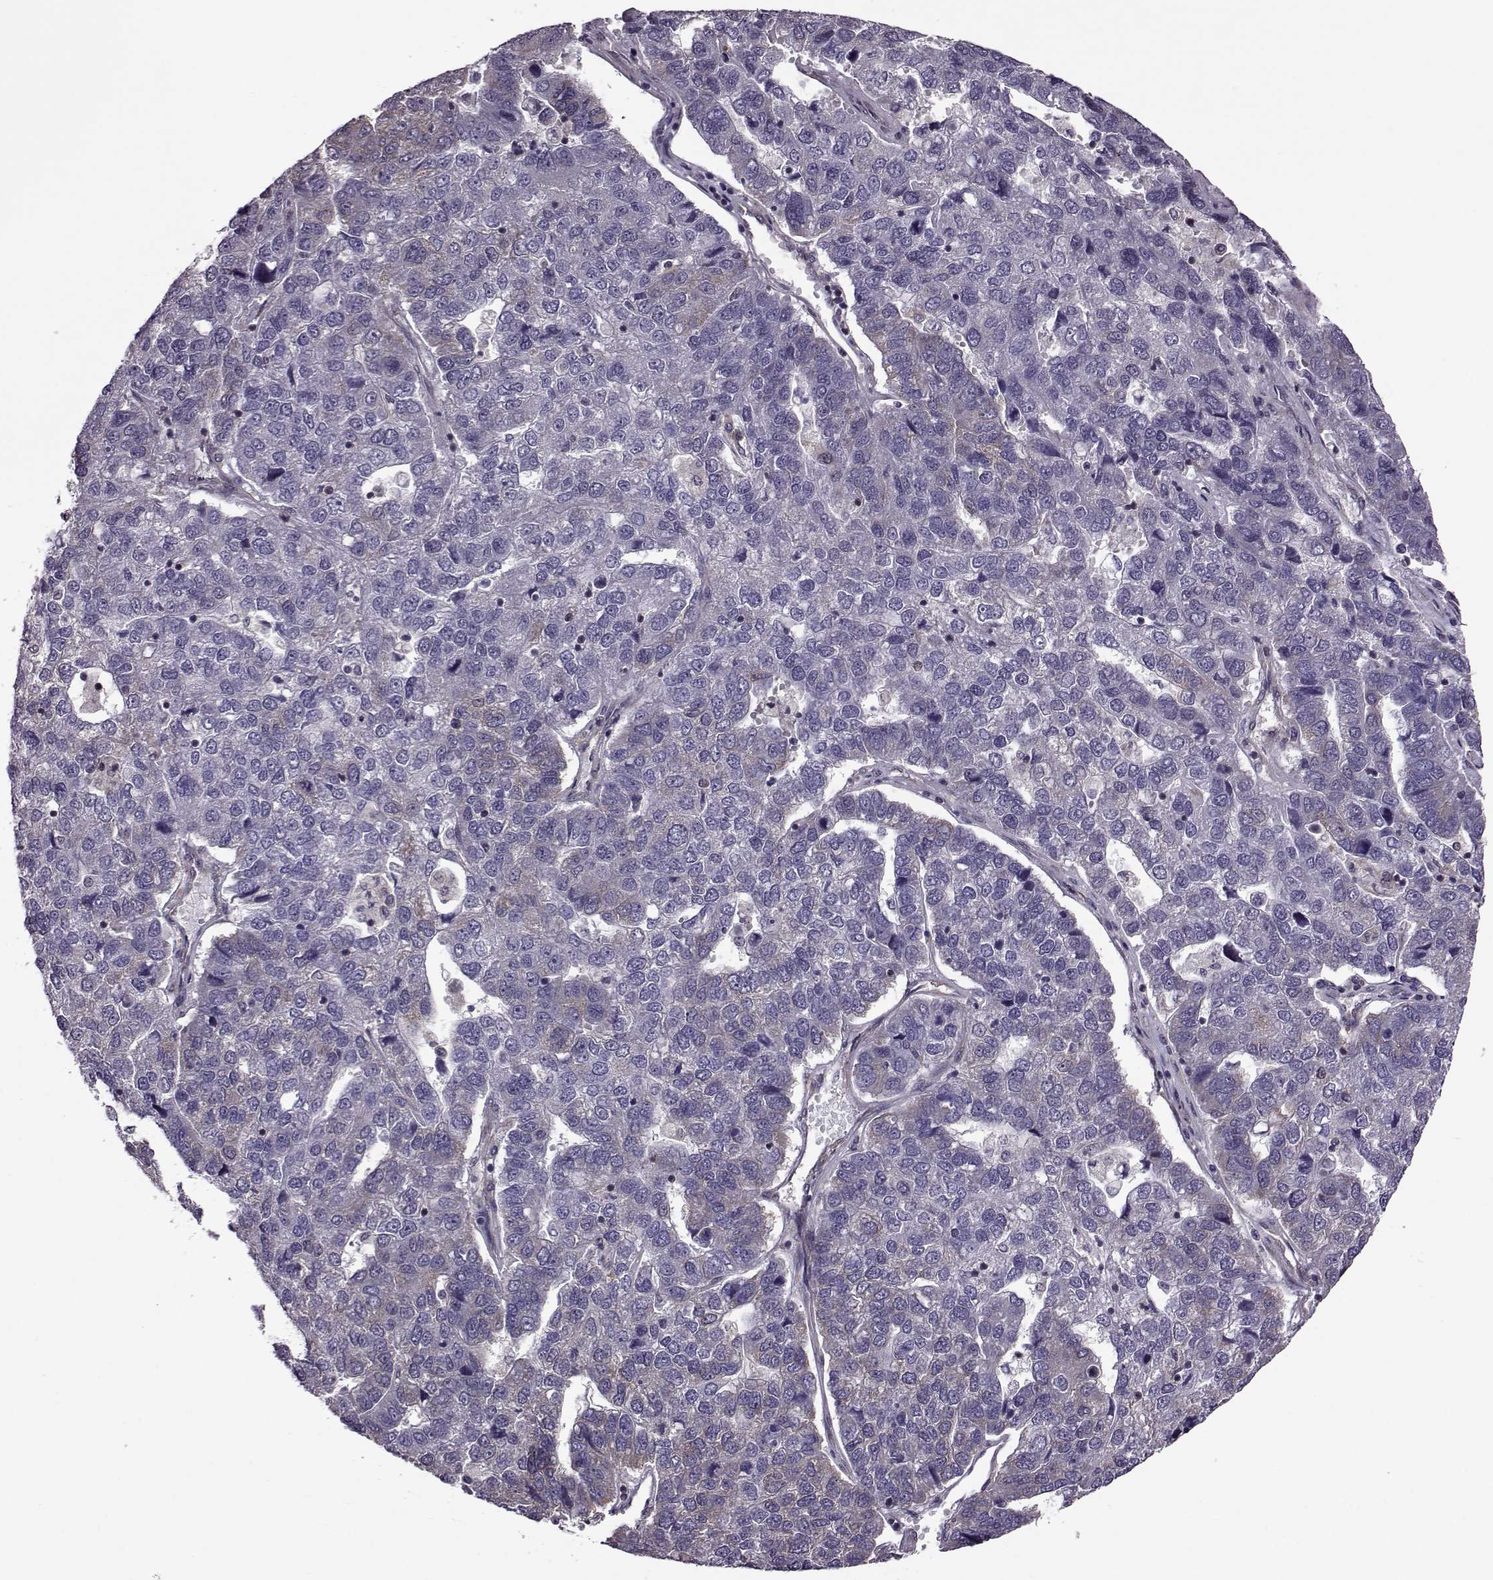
{"staining": {"intensity": "negative", "quantity": "none", "location": "none"}, "tissue": "pancreatic cancer", "cell_type": "Tumor cells", "image_type": "cancer", "snomed": [{"axis": "morphology", "description": "Adenocarcinoma, NOS"}, {"axis": "topography", "description": "Pancreas"}], "caption": "Histopathology image shows no protein positivity in tumor cells of adenocarcinoma (pancreatic) tissue. The staining was performed using DAB to visualize the protein expression in brown, while the nuclei were stained in blue with hematoxylin (Magnification: 20x).", "gene": "URI1", "patient": {"sex": "female", "age": 61}}